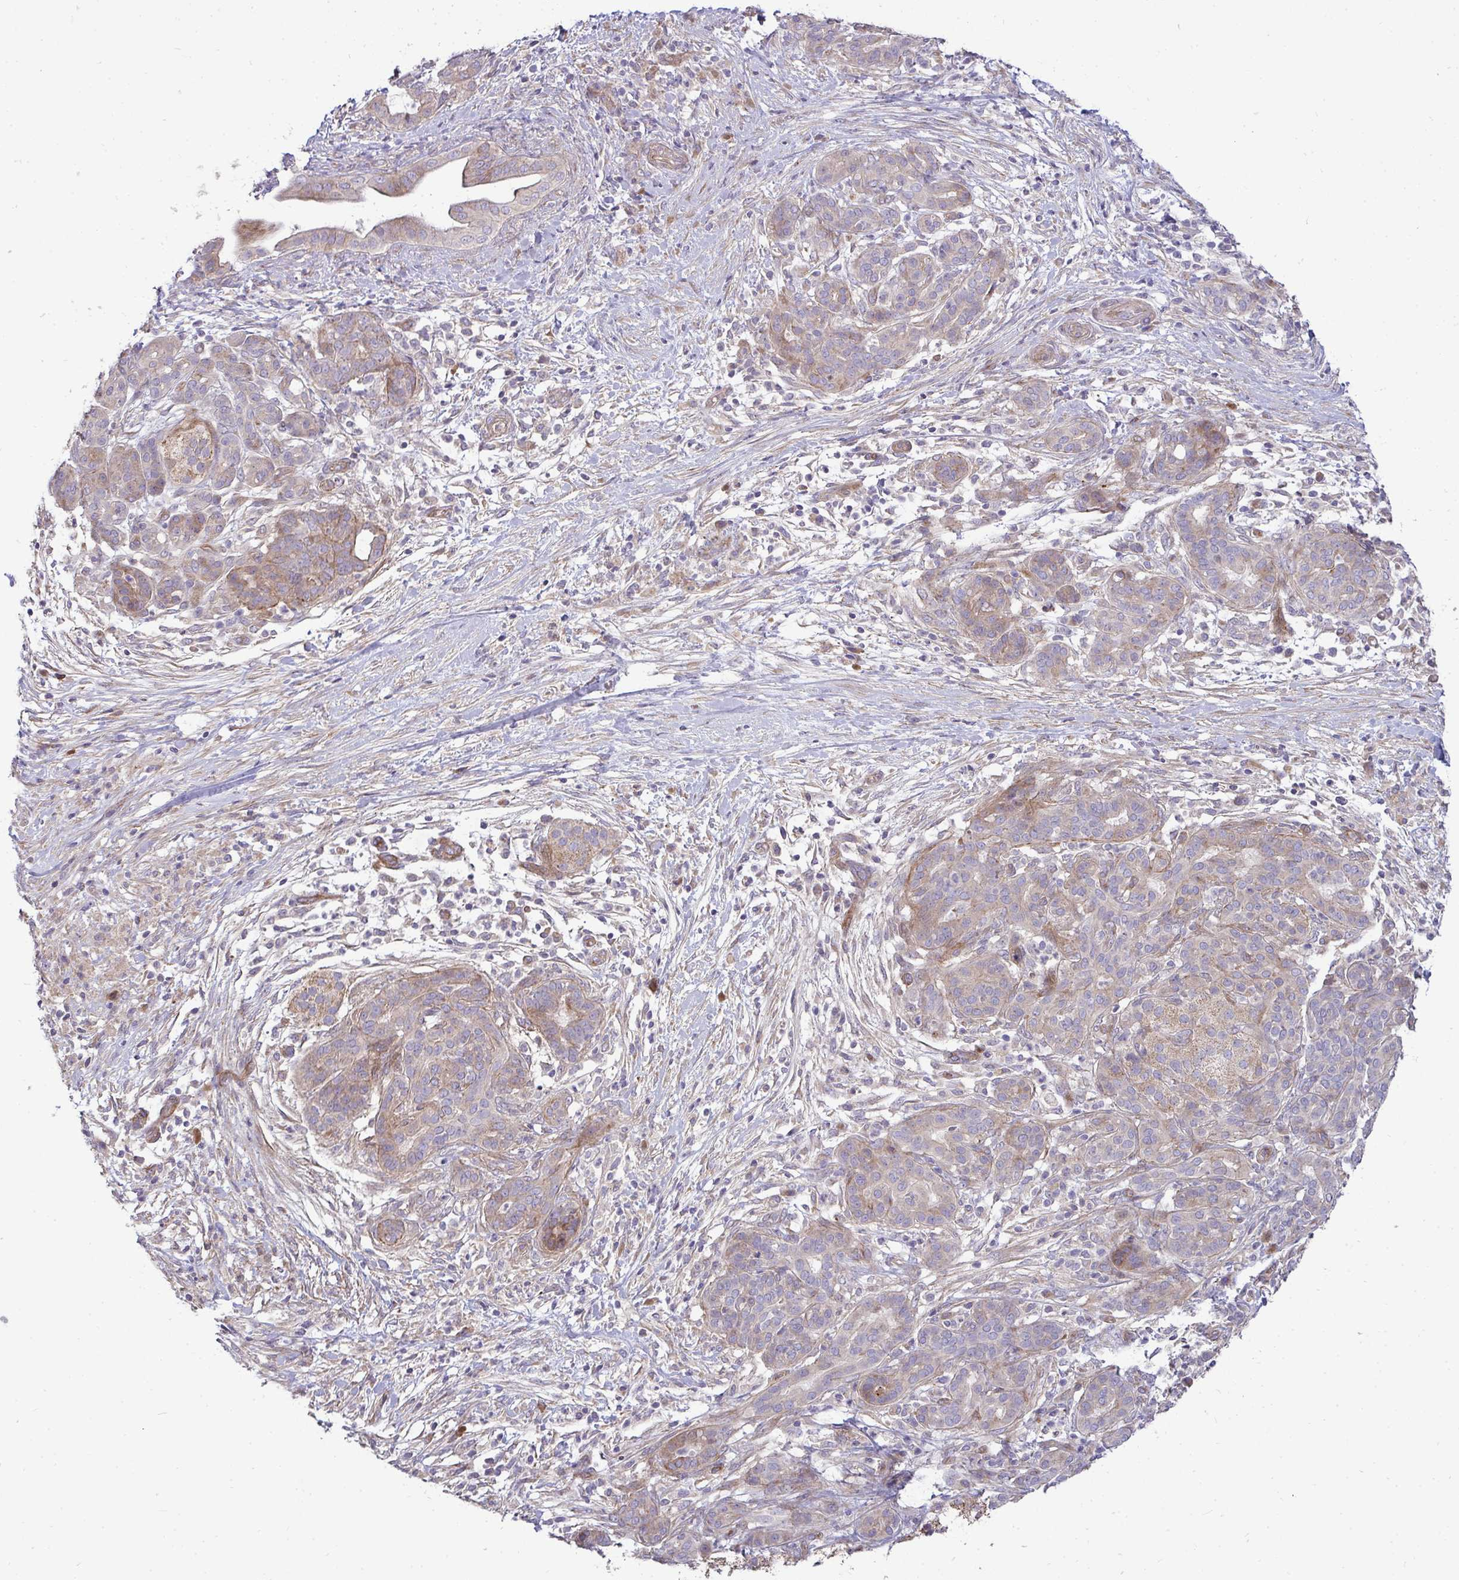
{"staining": {"intensity": "weak", "quantity": ">75%", "location": "cytoplasmic/membranous"}, "tissue": "pancreatic cancer", "cell_type": "Tumor cells", "image_type": "cancer", "snomed": [{"axis": "morphology", "description": "Adenocarcinoma, NOS"}, {"axis": "topography", "description": "Pancreas"}], "caption": "Pancreatic cancer tissue reveals weak cytoplasmic/membranous positivity in approximately >75% of tumor cells, visualized by immunohistochemistry.", "gene": "SH2D1B", "patient": {"sex": "male", "age": 44}}